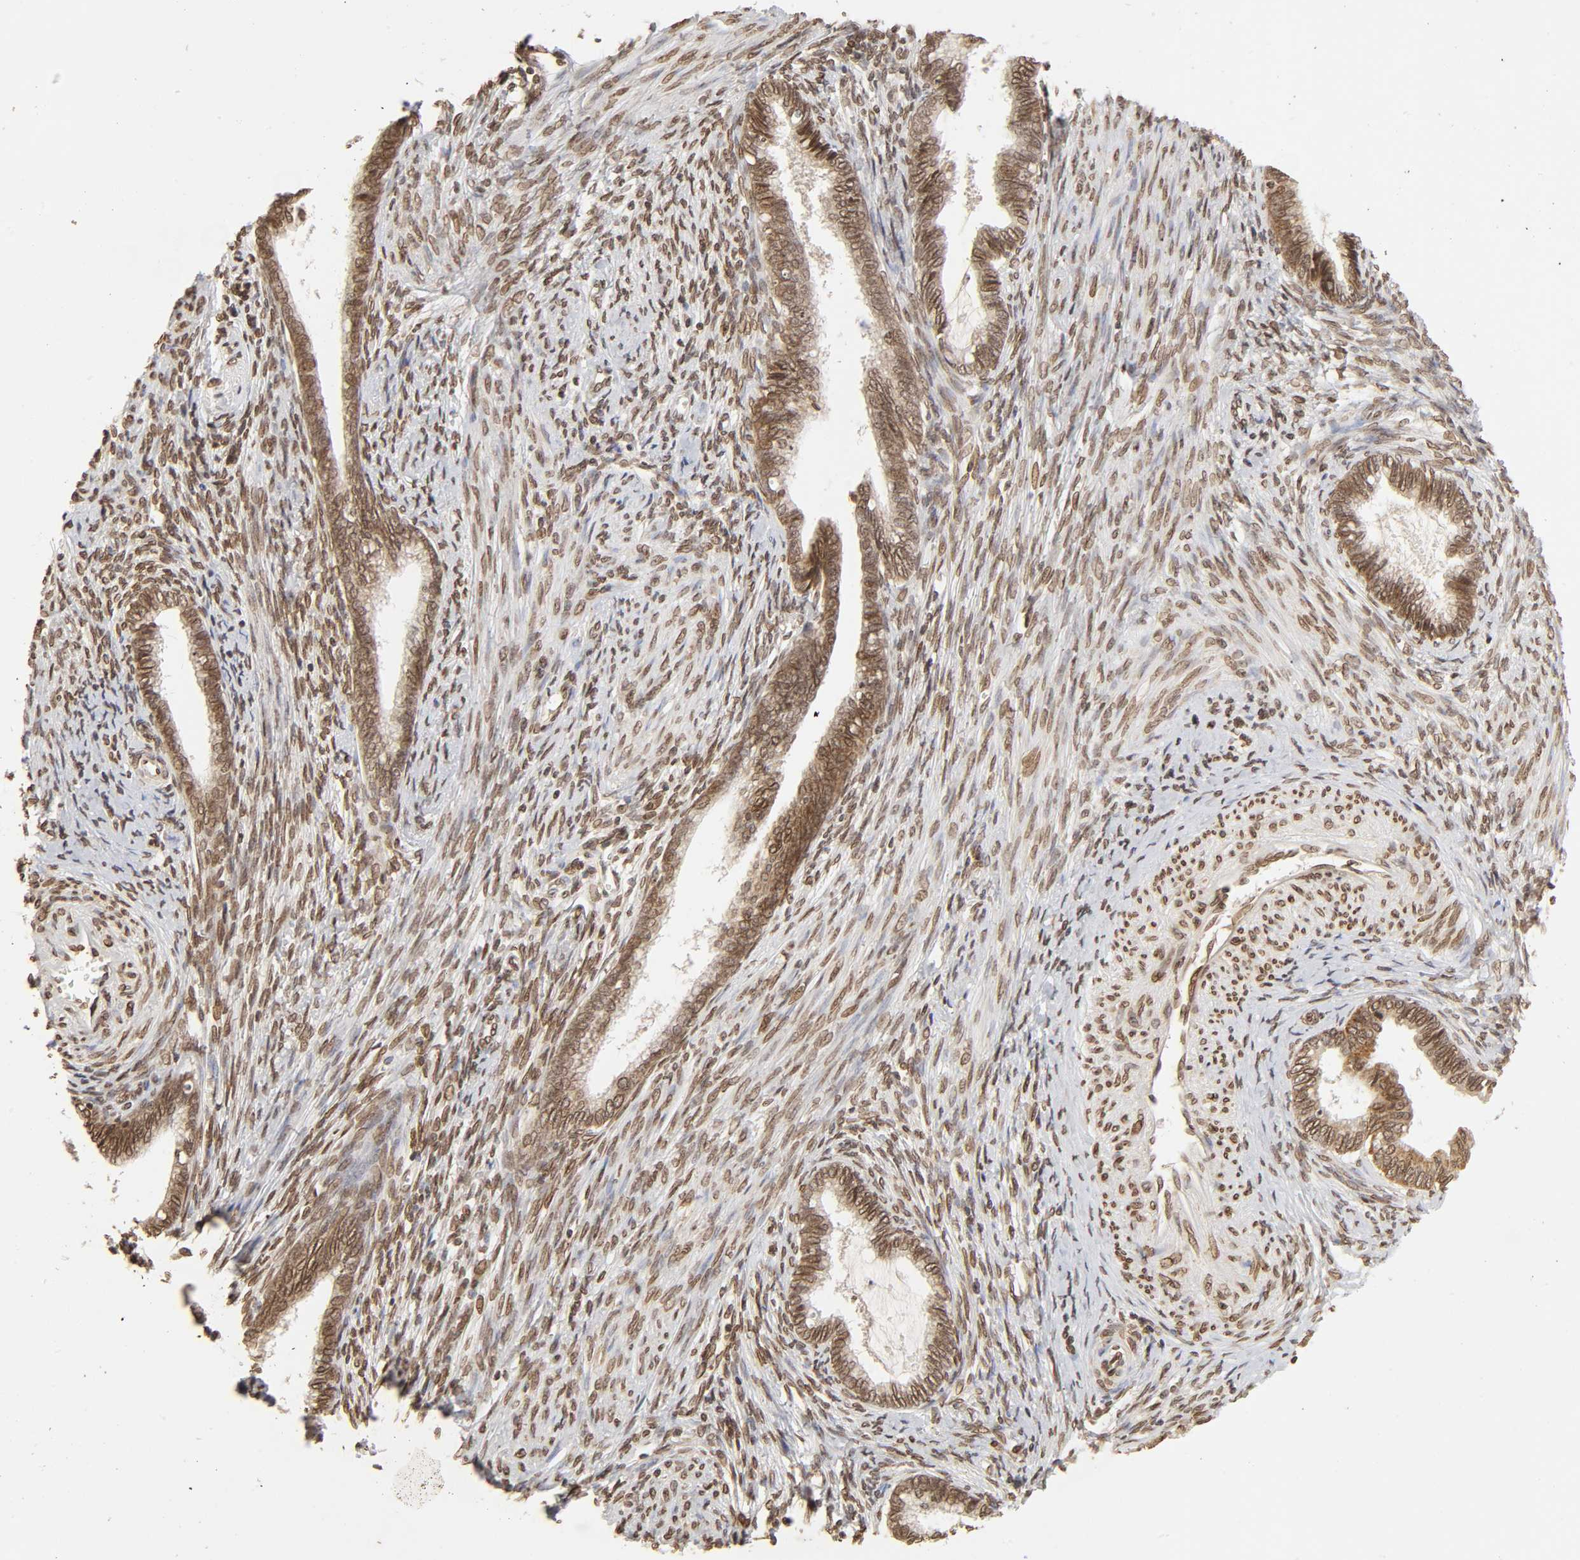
{"staining": {"intensity": "moderate", "quantity": ">75%", "location": "cytoplasmic/membranous,nuclear"}, "tissue": "cervical cancer", "cell_type": "Tumor cells", "image_type": "cancer", "snomed": [{"axis": "morphology", "description": "Adenocarcinoma, NOS"}, {"axis": "topography", "description": "Cervix"}], "caption": "A brown stain shows moderate cytoplasmic/membranous and nuclear positivity of a protein in cervical cancer (adenocarcinoma) tumor cells.", "gene": "MLLT6", "patient": {"sex": "female", "age": 44}}